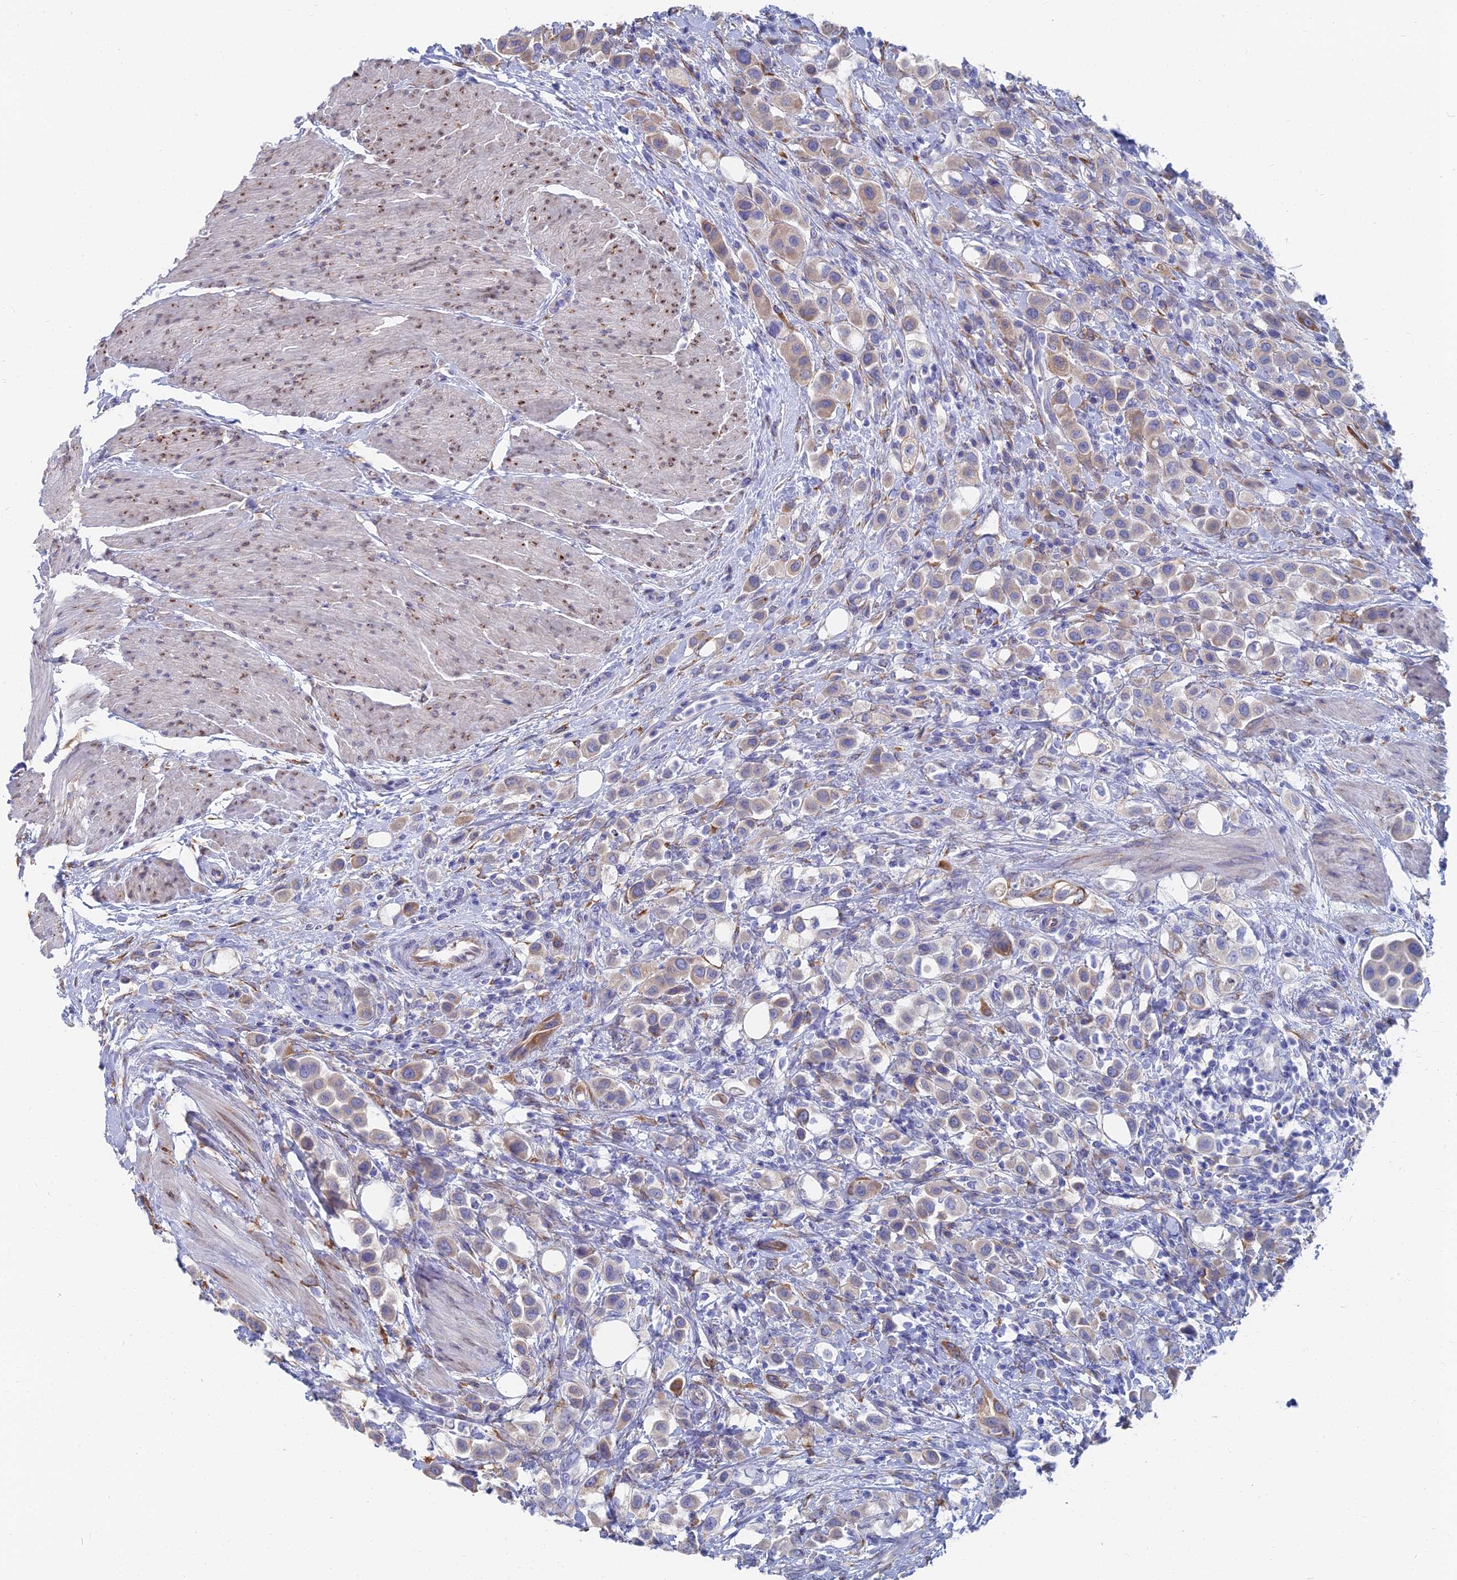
{"staining": {"intensity": "moderate", "quantity": "25%-75%", "location": "cytoplasmic/membranous"}, "tissue": "urothelial cancer", "cell_type": "Tumor cells", "image_type": "cancer", "snomed": [{"axis": "morphology", "description": "Urothelial carcinoma, High grade"}, {"axis": "topography", "description": "Urinary bladder"}], "caption": "Immunohistochemistry (DAB) staining of human high-grade urothelial carcinoma exhibits moderate cytoplasmic/membranous protein expression in about 25%-75% of tumor cells.", "gene": "TNNT3", "patient": {"sex": "male", "age": 50}}